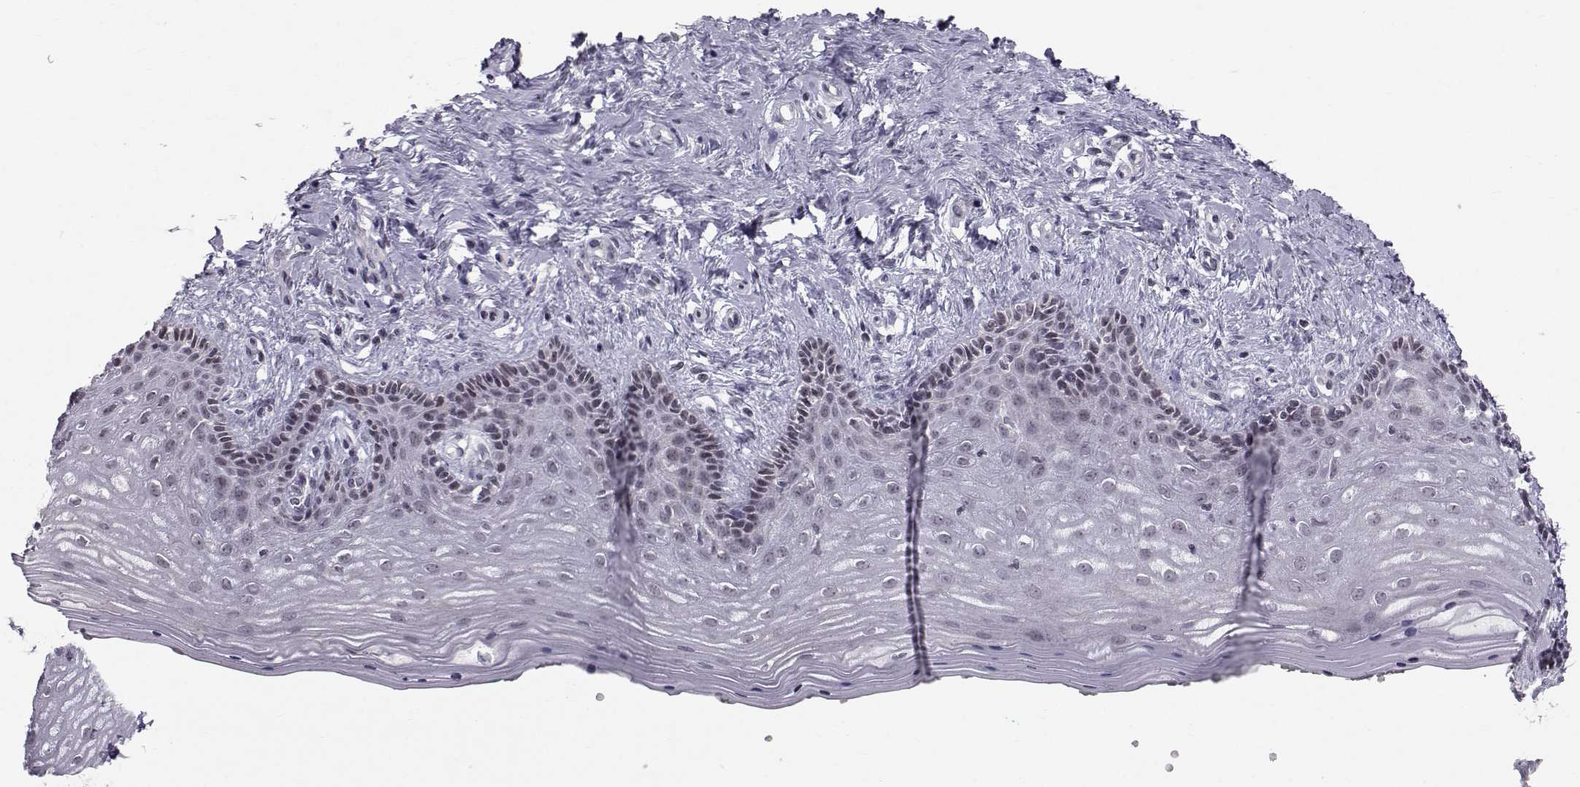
{"staining": {"intensity": "negative", "quantity": "none", "location": "none"}, "tissue": "vagina", "cell_type": "Squamous epithelial cells", "image_type": "normal", "snomed": [{"axis": "morphology", "description": "Normal tissue, NOS"}, {"axis": "topography", "description": "Vagina"}], "caption": "DAB (3,3'-diaminobenzidine) immunohistochemical staining of benign human vagina exhibits no significant positivity in squamous epithelial cells.", "gene": "MARCHF4", "patient": {"sex": "female", "age": 45}}